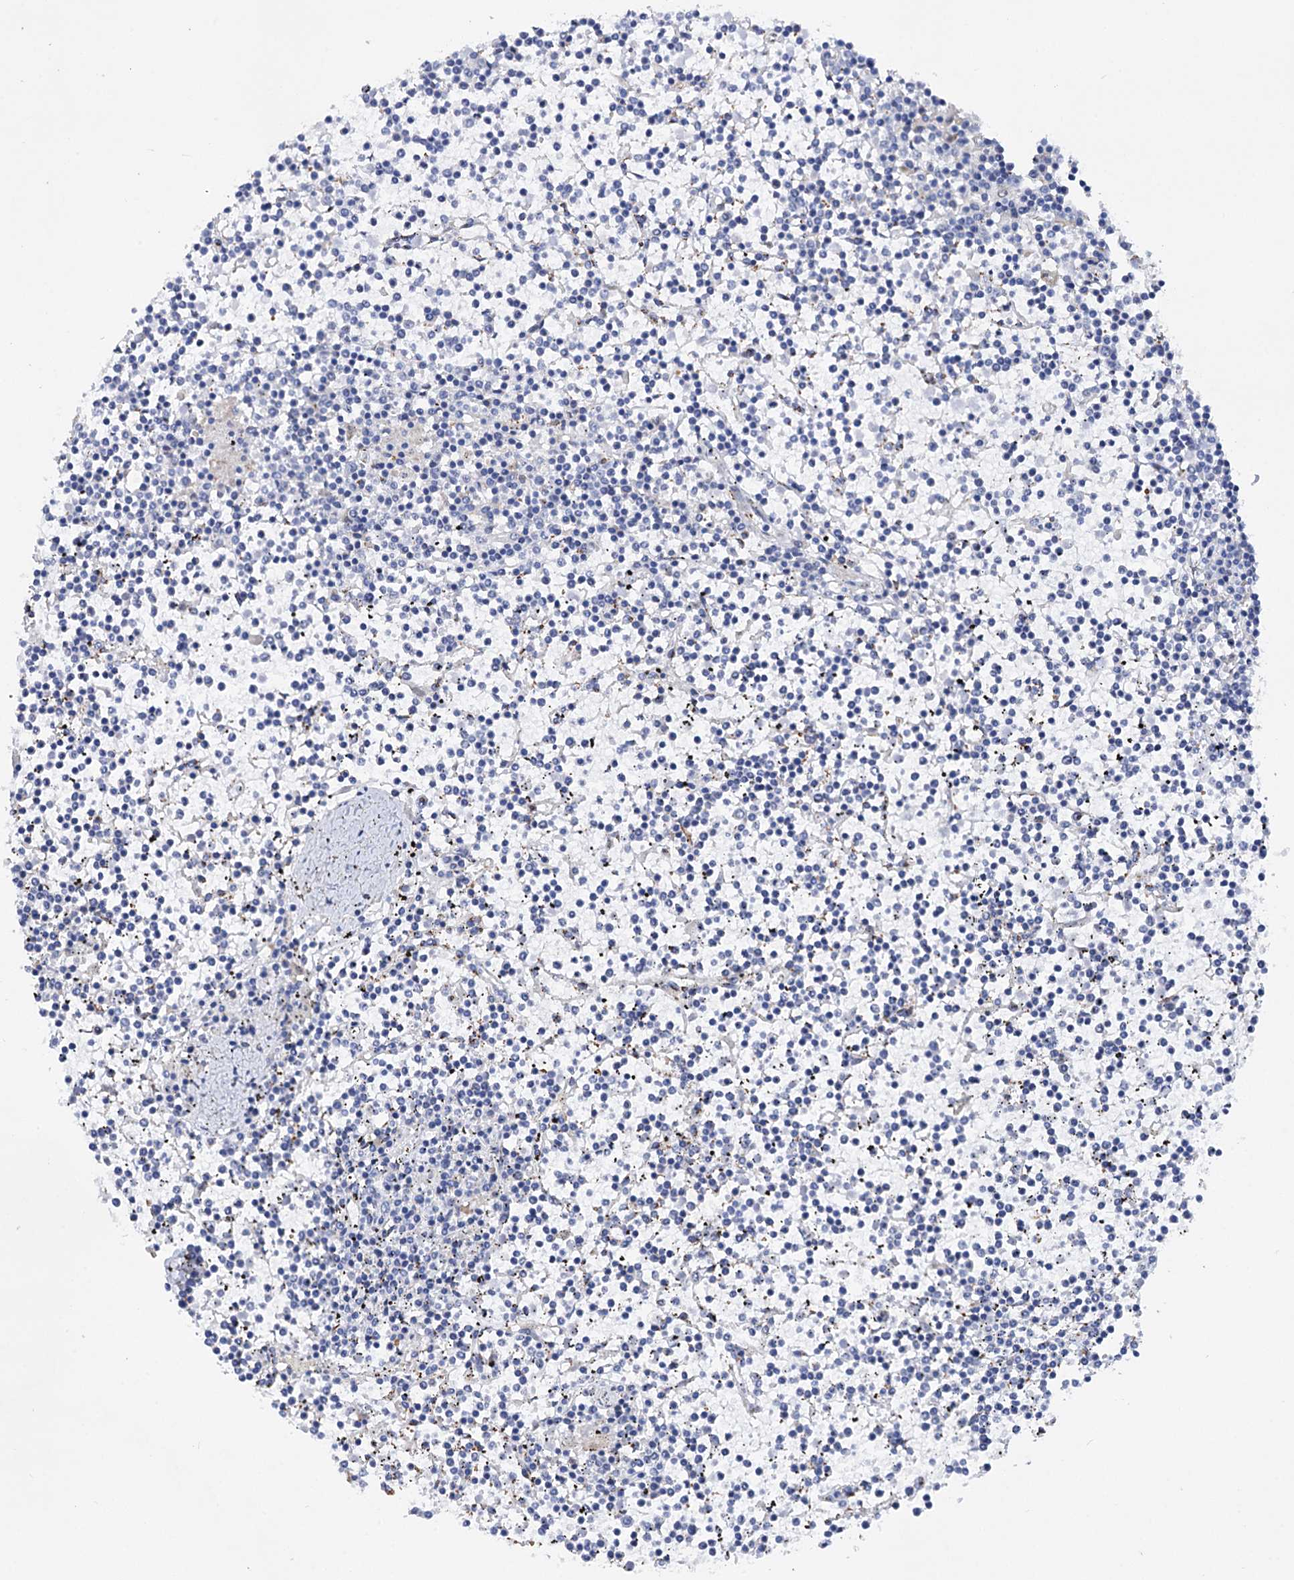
{"staining": {"intensity": "negative", "quantity": "none", "location": "none"}, "tissue": "lymphoma", "cell_type": "Tumor cells", "image_type": "cancer", "snomed": [{"axis": "morphology", "description": "Malignant lymphoma, non-Hodgkin's type, Low grade"}, {"axis": "topography", "description": "Spleen"}], "caption": "This is an IHC micrograph of human low-grade malignant lymphoma, non-Hodgkin's type. There is no positivity in tumor cells.", "gene": "C11orf96", "patient": {"sex": "female", "age": 19}}